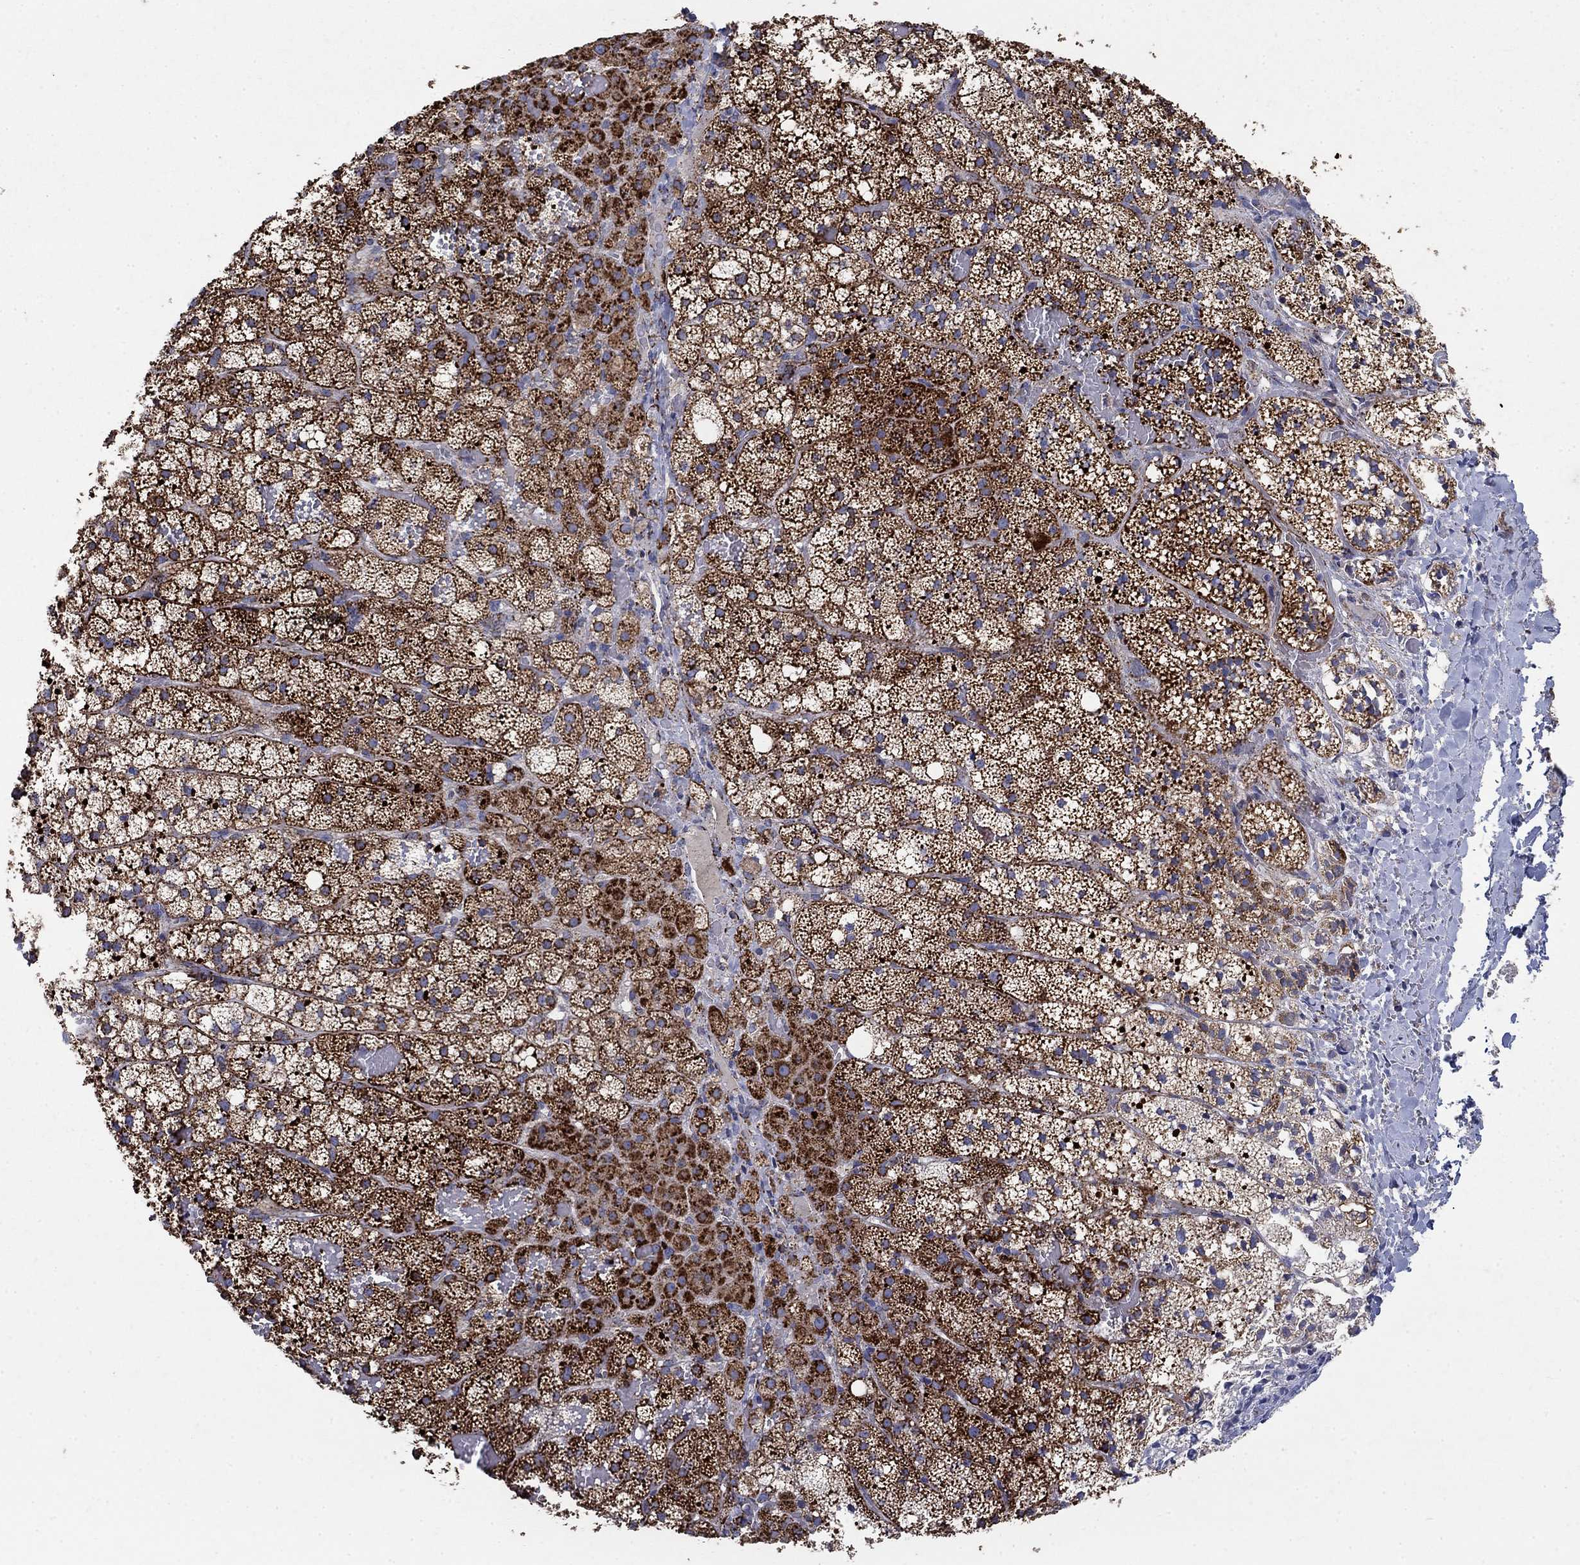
{"staining": {"intensity": "strong", "quantity": ">75%", "location": "cytoplasmic/membranous"}, "tissue": "adrenal gland", "cell_type": "Glandular cells", "image_type": "normal", "snomed": [{"axis": "morphology", "description": "Normal tissue, NOS"}, {"axis": "topography", "description": "Adrenal gland"}], "caption": "Normal adrenal gland exhibits strong cytoplasmic/membranous expression in approximately >75% of glandular cells.", "gene": "PNPLA2", "patient": {"sex": "male", "age": 53}}